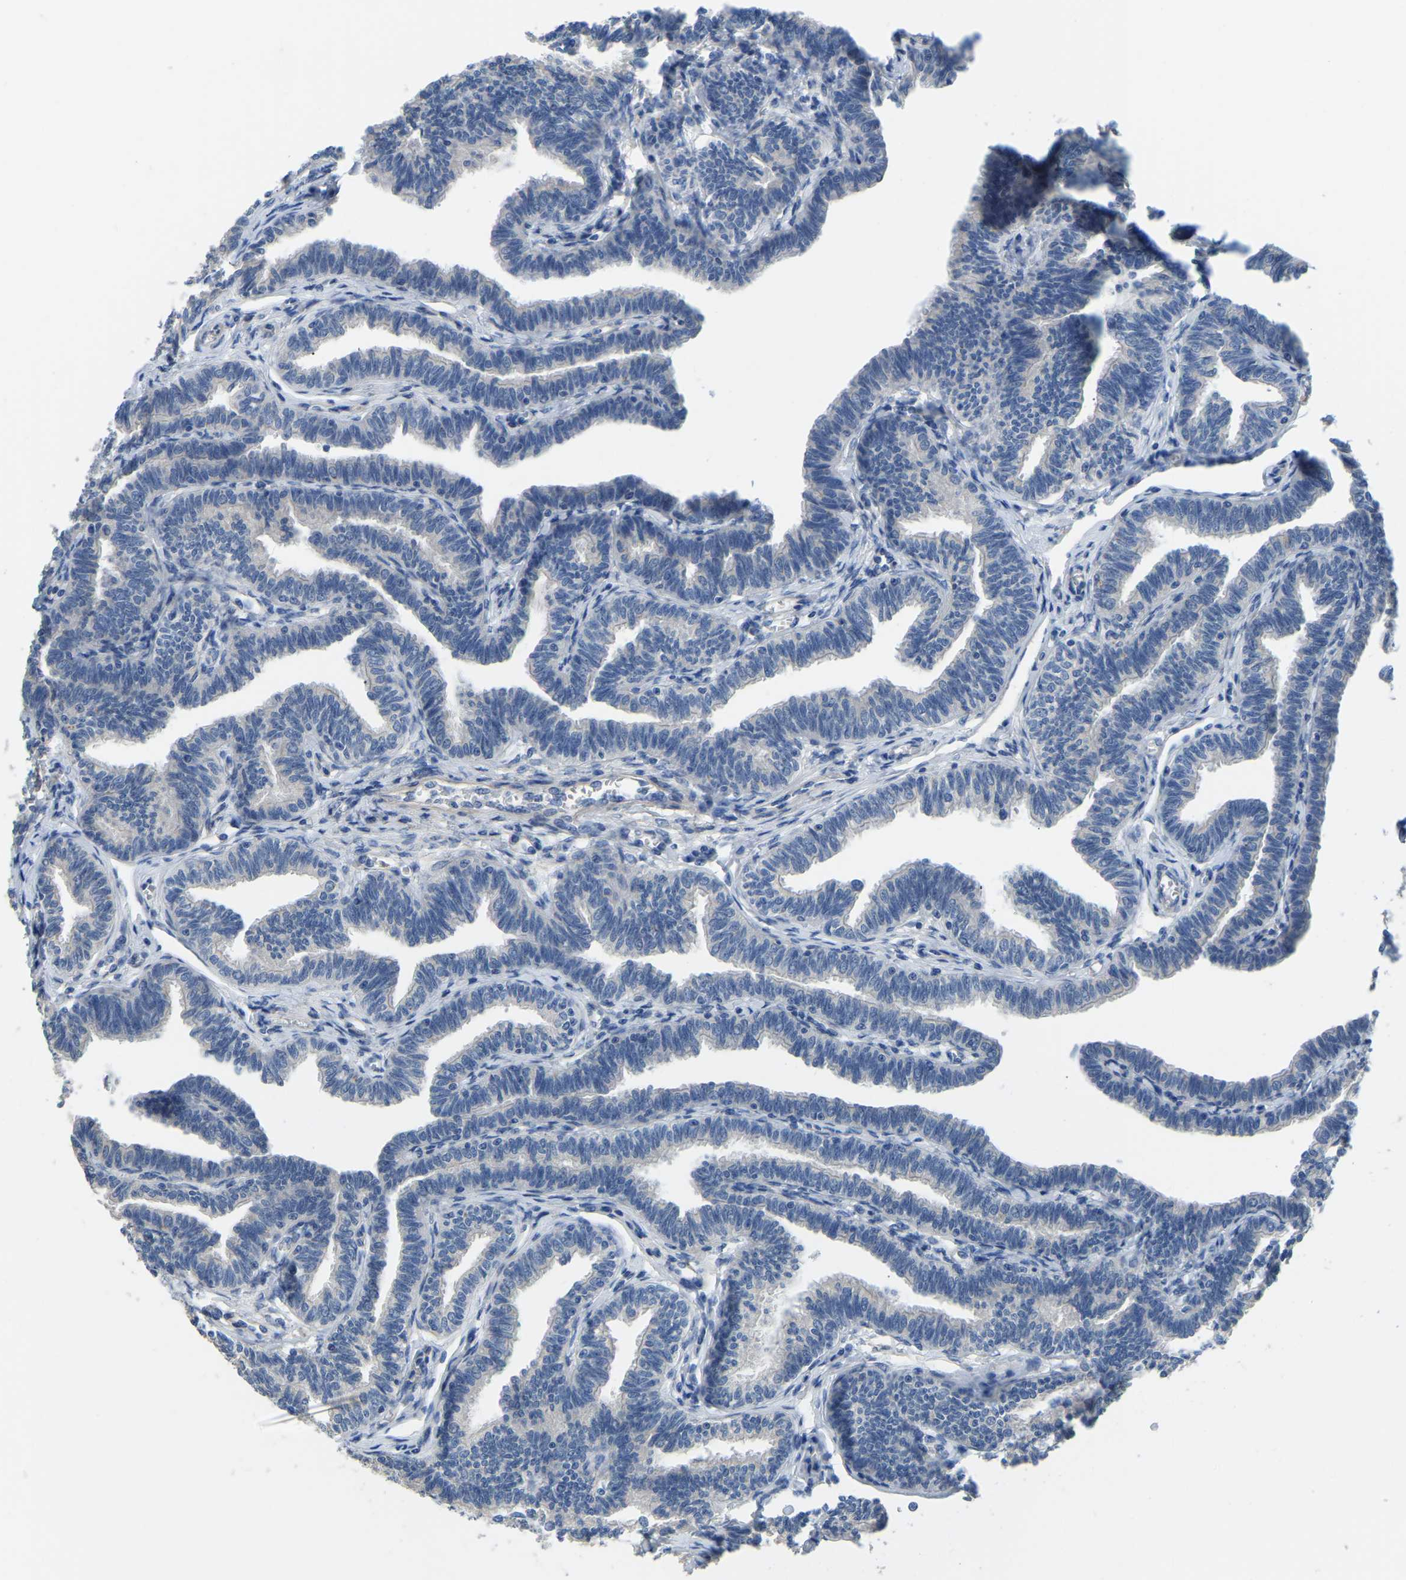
{"staining": {"intensity": "negative", "quantity": "none", "location": "none"}, "tissue": "fallopian tube", "cell_type": "Glandular cells", "image_type": "normal", "snomed": [{"axis": "morphology", "description": "Normal tissue, NOS"}, {"axis": "topography", "description": "Fallopian tube"}, {"axis": "topography", "description": "Ovary"}], "caption": "Histopathology image shows no protein positivity in glandular cells of normal fallopian tube.", "gene": "HIGD2B", "patient": {"sex": "female", "age": 23}}